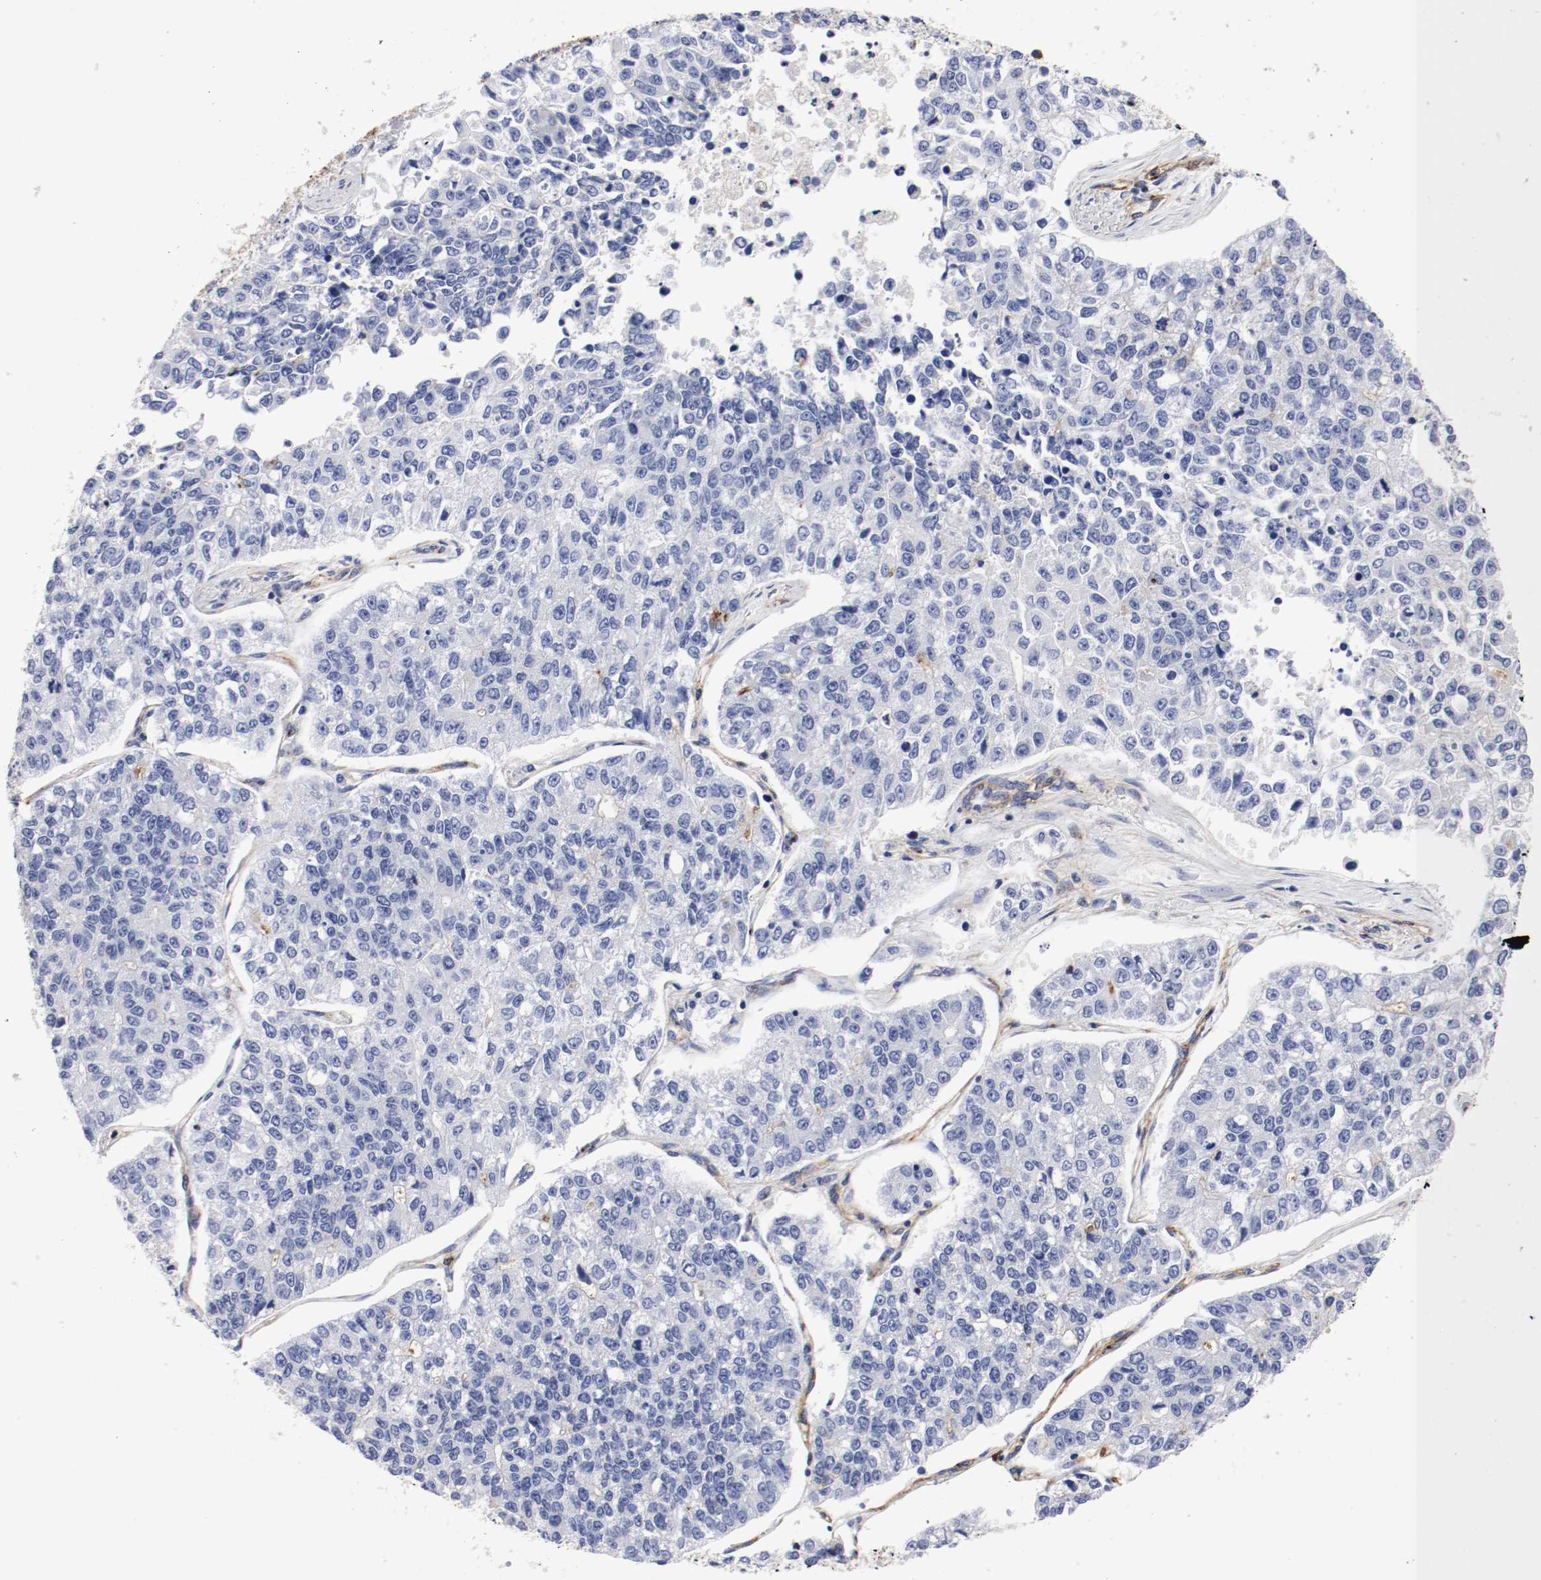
{"staining": {"intensity": "negative", "quantity": "none", "location": "none"}, "tissue": "lung cancer", "cell_type": "Tumor cells", "image_type": "cancer", "snomed": [{"axis": "morphology", "description": "Adenocarcinoma, NOS"}, {"axis": "topography", "description": "Lung"}], "caption": "A histopathology image of human lung cancer (adenocarcinoma) is negative for staining in tumor cells.", "gene": "IFITM1", "patient": {"sex": "male", "age": 49}}